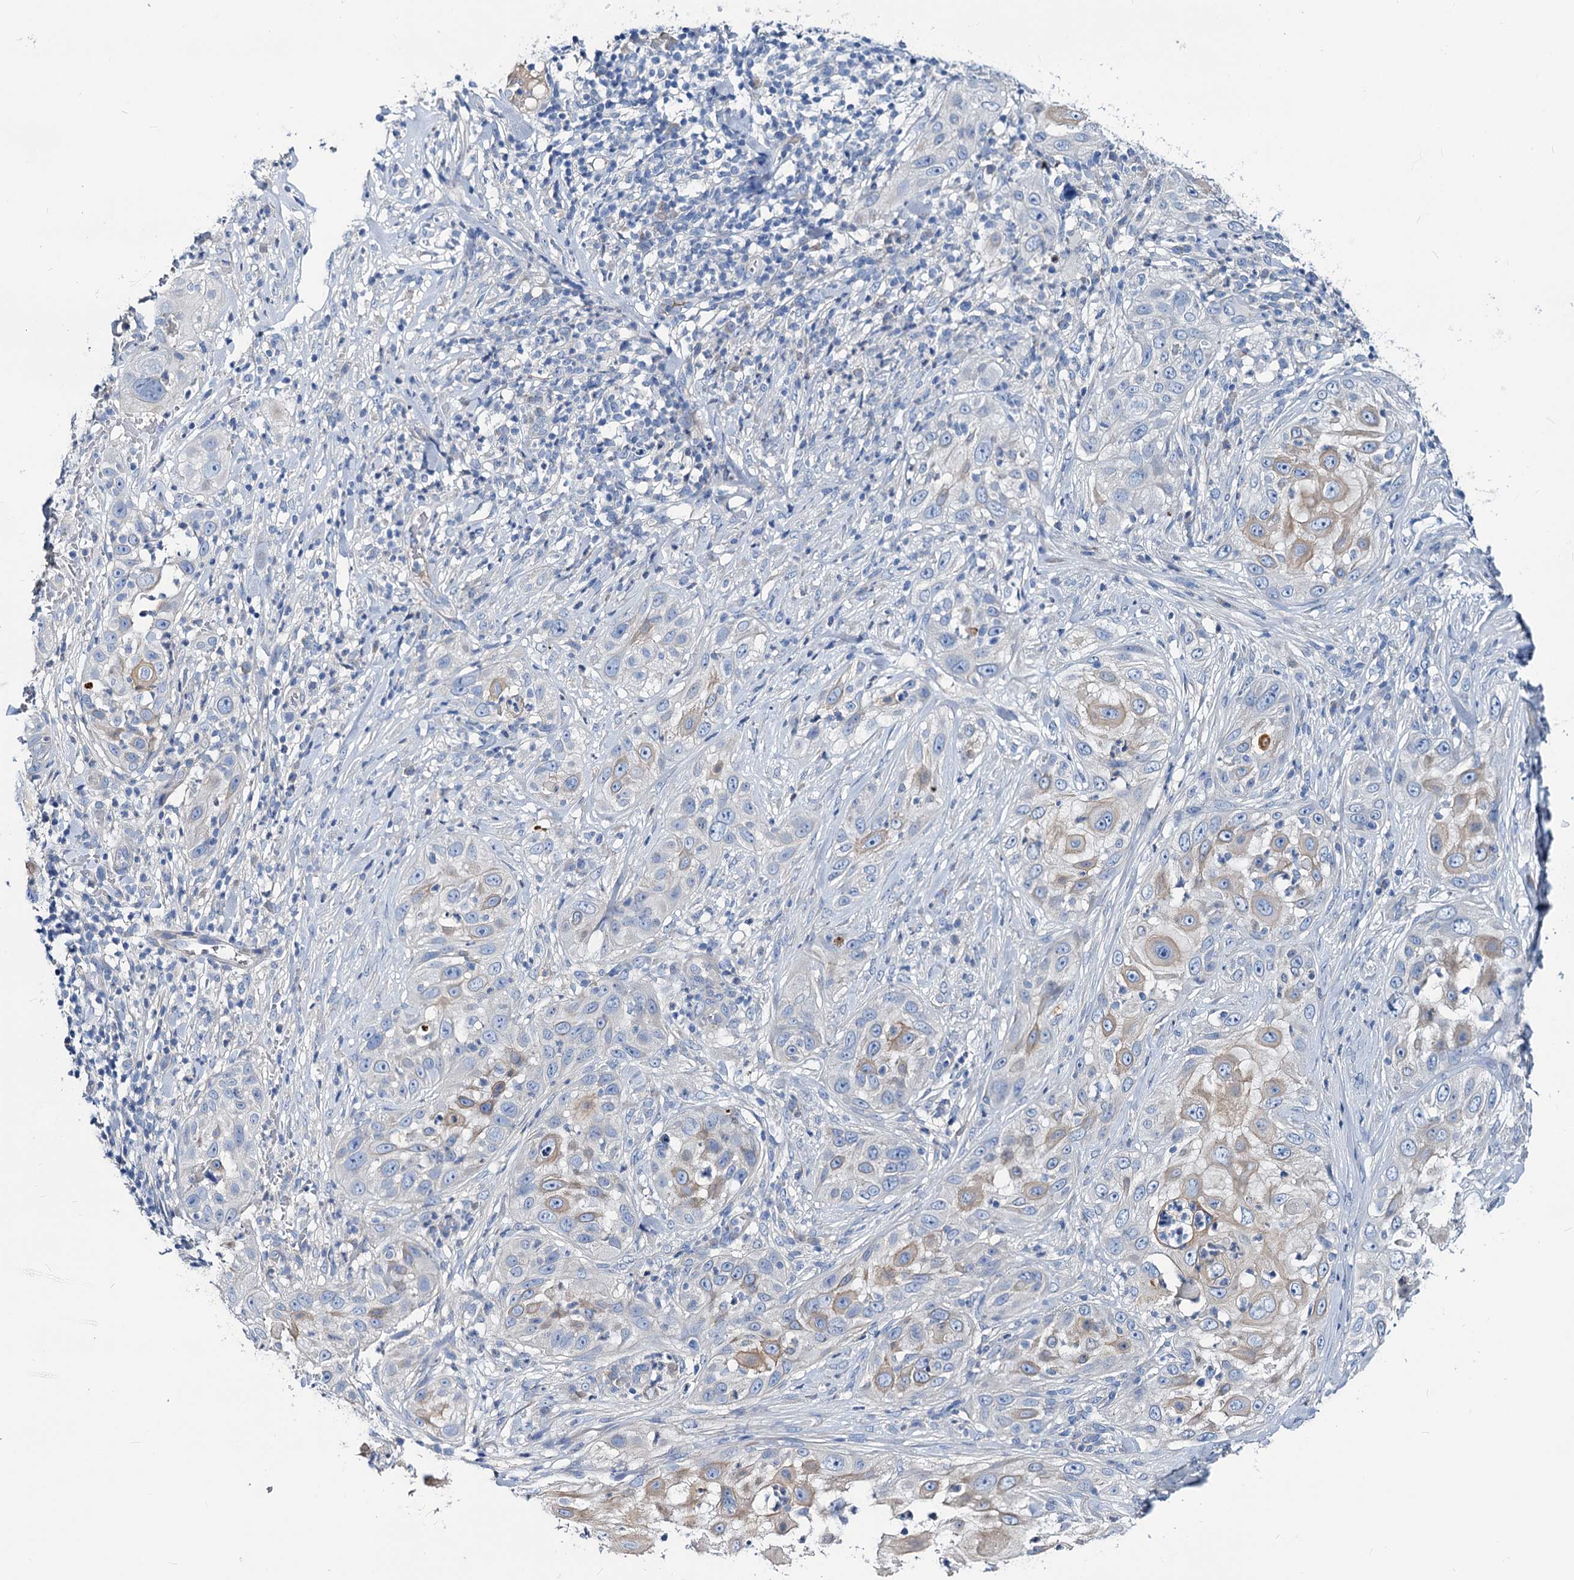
{"staining": {"intensity": "weak", "quantity": "<25%", "location": "cytoplasmic/membranous"}, "tissue": "skin cancer", "cell_type": "Tumor cells", "image_type": "cancer", "snomed": [{"axis": "morphology", "description": "Squamous cell carcinoma, NOS"}, {"axis": "topography", "description": "Skin"}], "caption": "This photomicrograph is of skin cancer (squamous cell carcinoma) stained with immunohistochemistry to label a protein in brown with the nuclei are counter-stained blue. There is no positivity in tumor cells. (Stains: DAB immunohistochemistry with hematoxylin counter stain, Microscopy: brightfield microscopy at high magnification).", "gene": "DYDC2", "patient": {"sex": "female", "age": 44}}